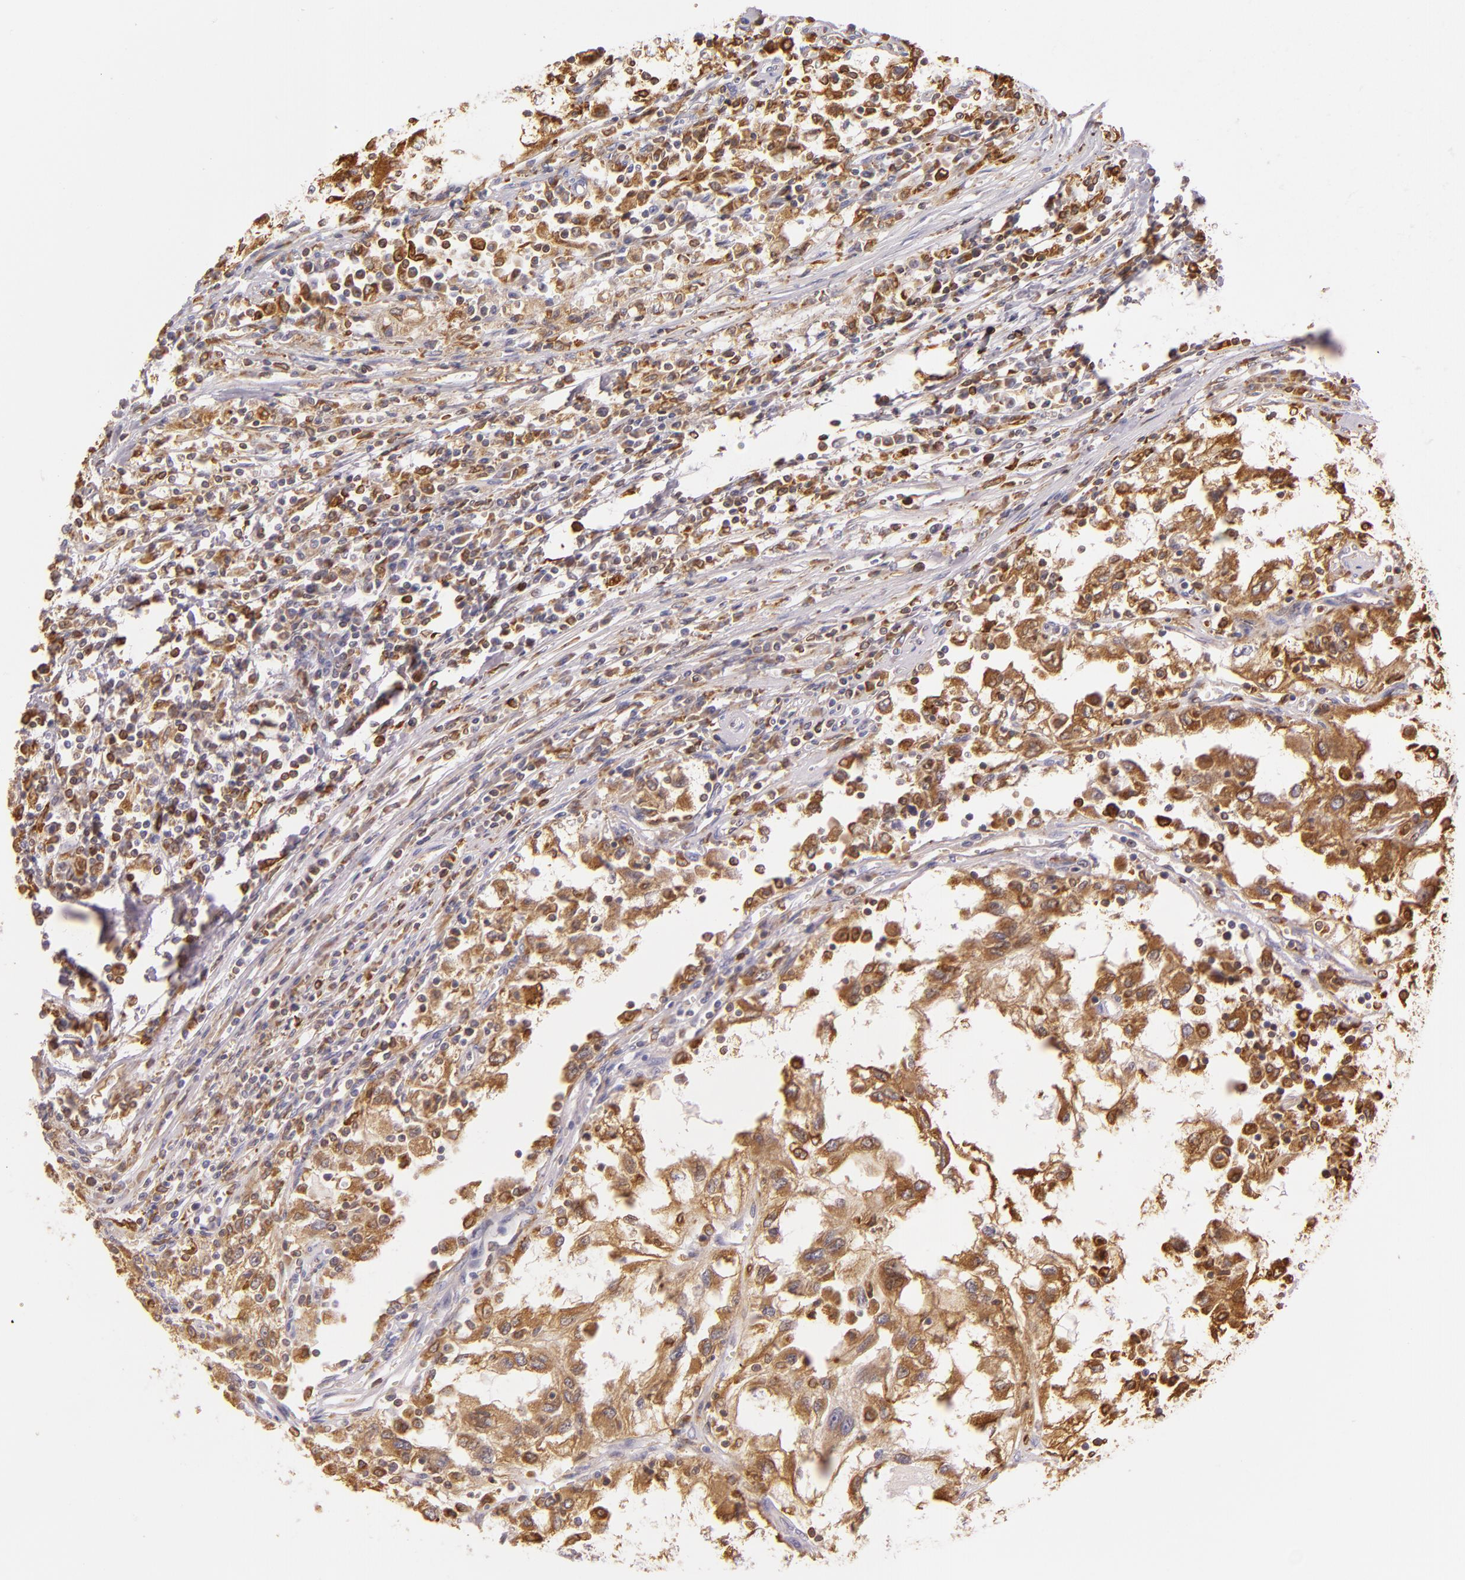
{"staining": {"intensity": "moderate", "quantity": "25%-75%", "location": "cytoplasmic/membranous"}, "tissue": "renal cancer", "cell_type": "Tumor cells", "image_type": "cancer", "snomed": [{"axis": "morphology", "description": "Normal tissue, NOS"}, {"axis": "morphology", "description": "Adenocarcinoma, NOS"}, {"axis": "topography", "description": "Kidney"}], "caption": "Protein staining of renal adenocarcinoma tissue reveals moderate cytoplasmic/membranous expression in about 25%-75% of tumor cells.", "gene": "CD74", "patient": {"sex": "male", "age": 71}}